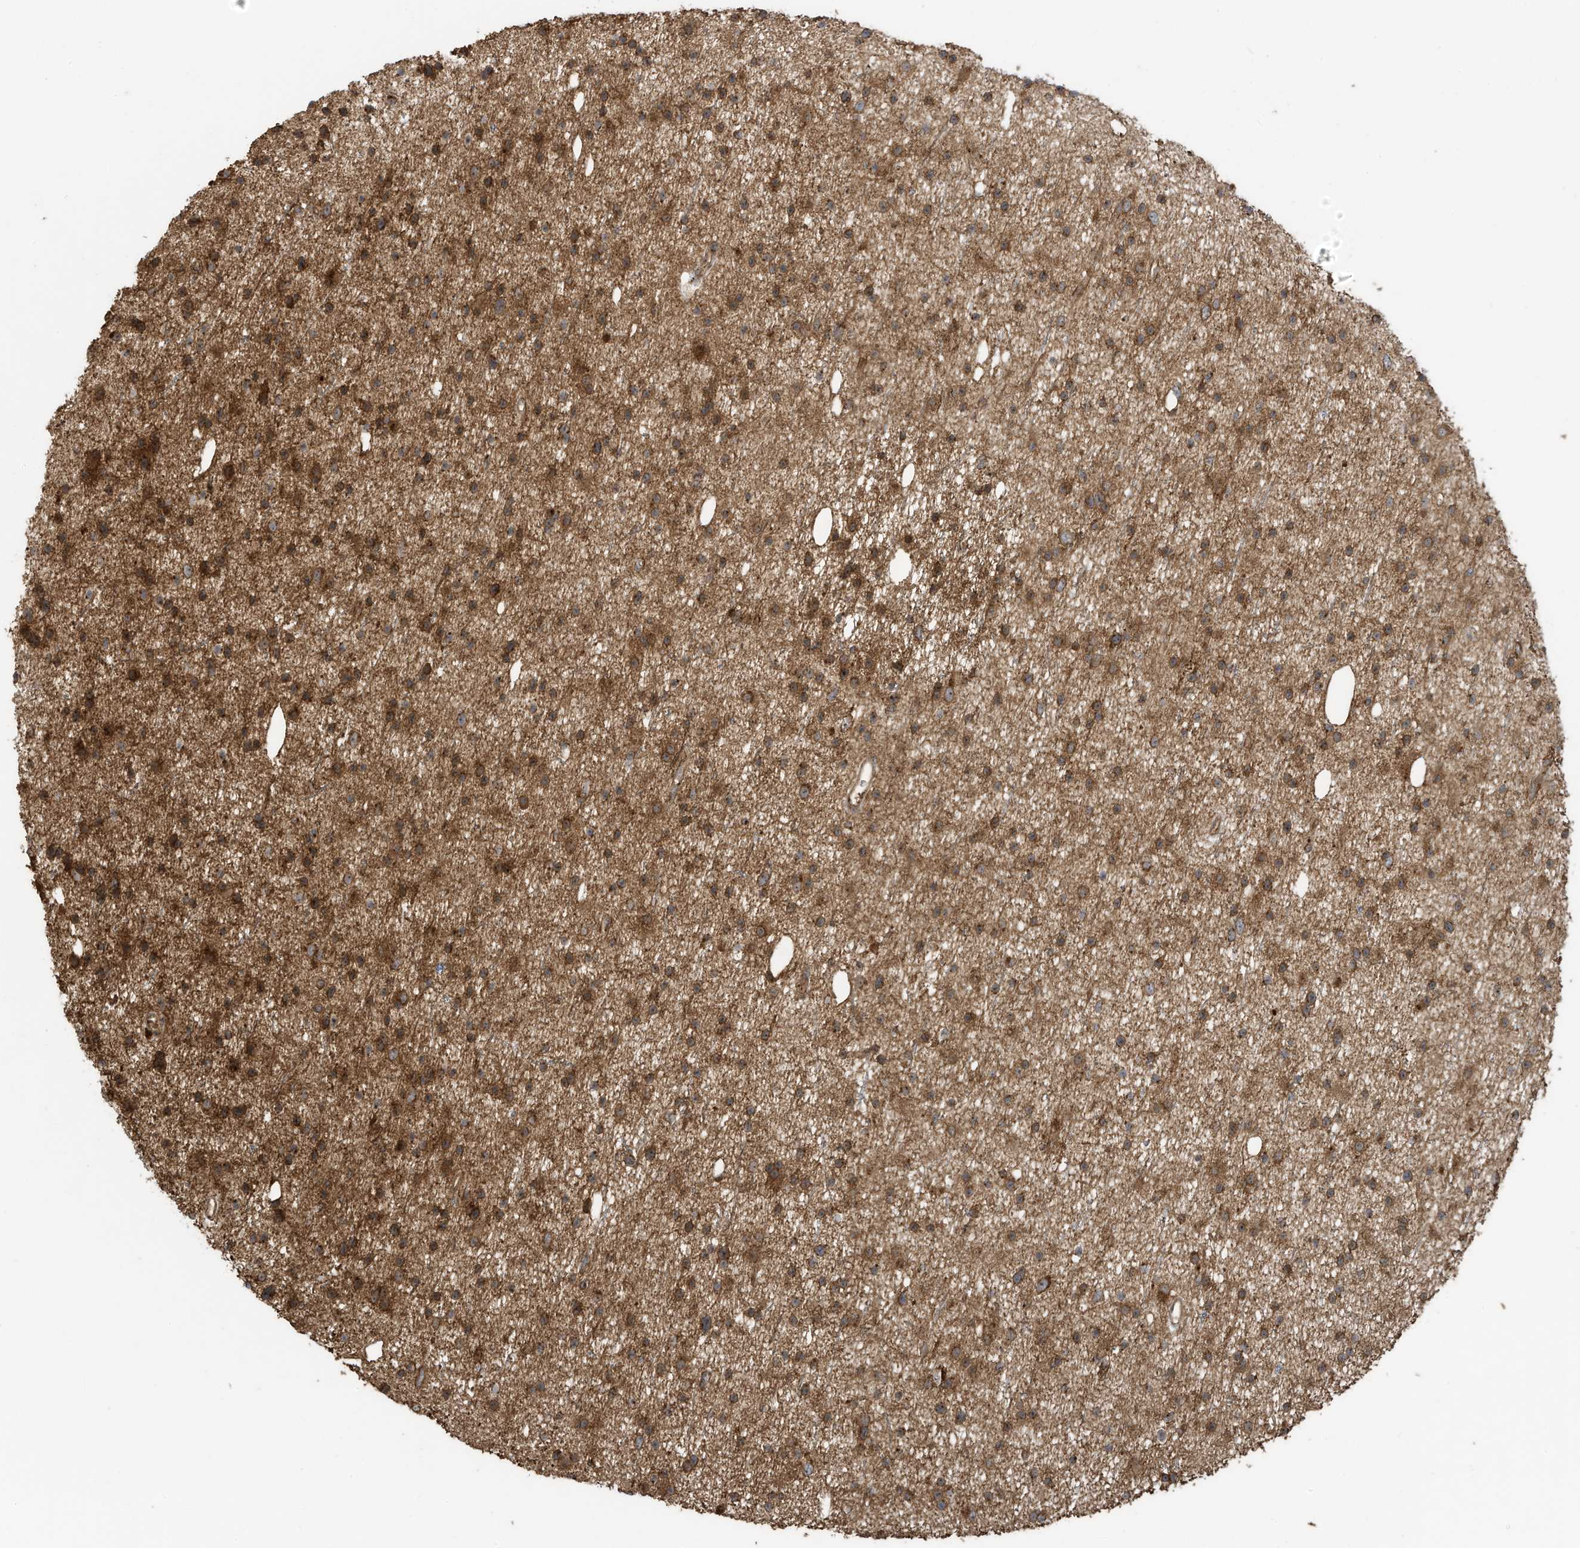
{"staining": {"intensity": "moderate", "quantity": ">75%", "location": "cytoplasmic/membranous"}, "tissue": "glioma", "cell_type": "Tumor cells", "image_type": "cancer", "snomed": [{"axis": "morphology", "description": "Glioma, malignant, Low grade"}, {"axis": "topography", "description": "Cerebral cortex"}], "caption": "Immunohistochemical staining of human low-grade glioma (malignant) reveals medium levels of moderate cytoplasmic/membranous protein expression in about >75% of tumor cells.", "gene": "C2orf74", "patient": {"sex": "female", "age": 39}}